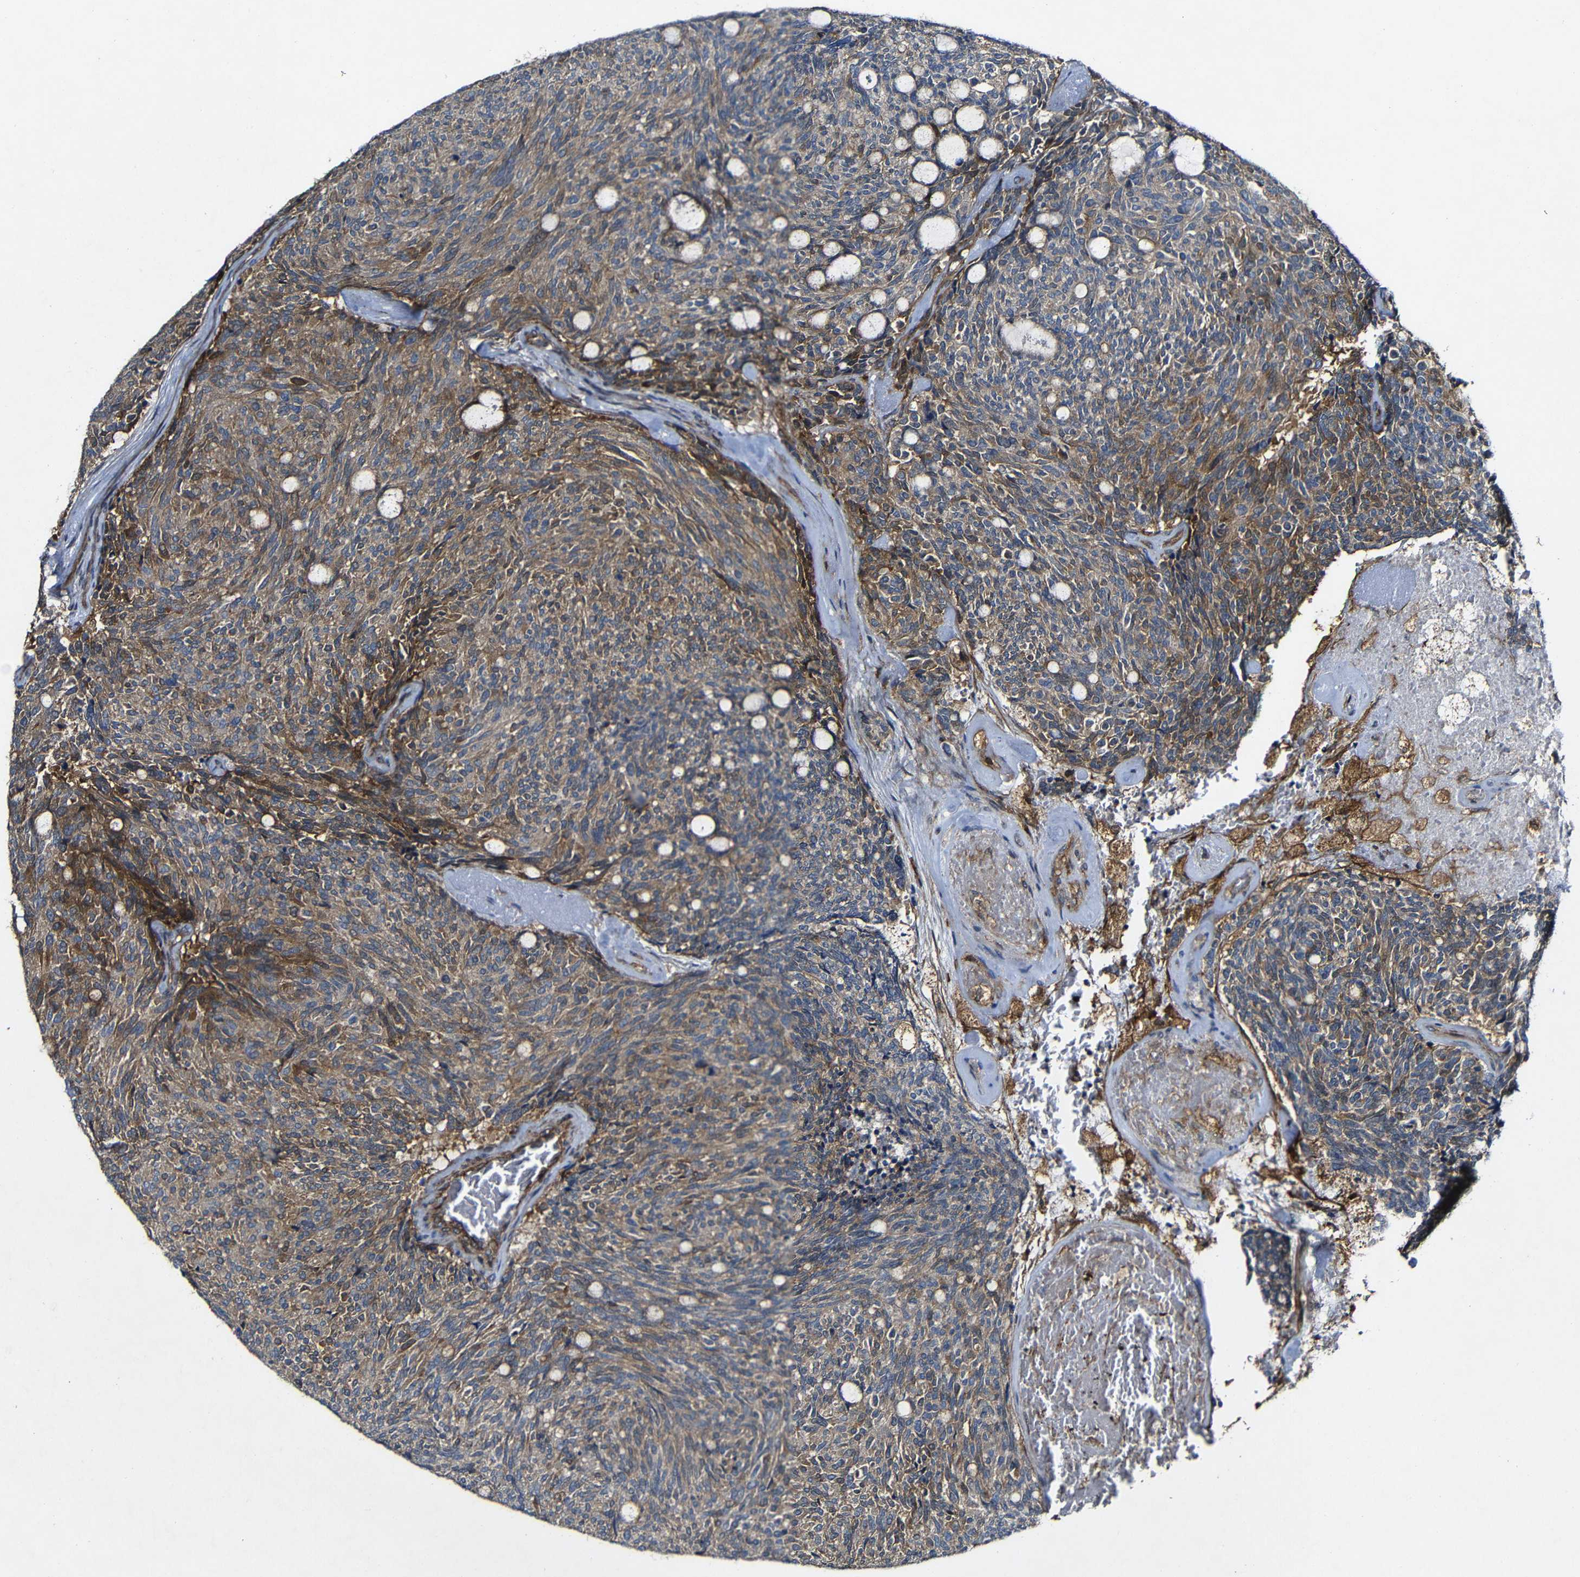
{"staining": {"intensity": "moderate", "quantity": ">75%", "location": "cytoplasmic/membranous"}, "tissue": "carcinoid", "cell_type": "Tumor cells", "image_type": "cancer", "snomed": [{"axis": "morphology", "description": "Carcinoid, malignant, NOS"}, {"axis": "topography", "description": "Pancreas"}], "caption": "A high-resolution photomicrograph shows immunohistochemistry (IHC) staining of carcinoid (malignant), which demonstrates moderate cytoplasmic/membranous expression in approximately >75% of tumor cells.", "gene": "GSDME", "patient": {"sex": "female", "age": 54}}